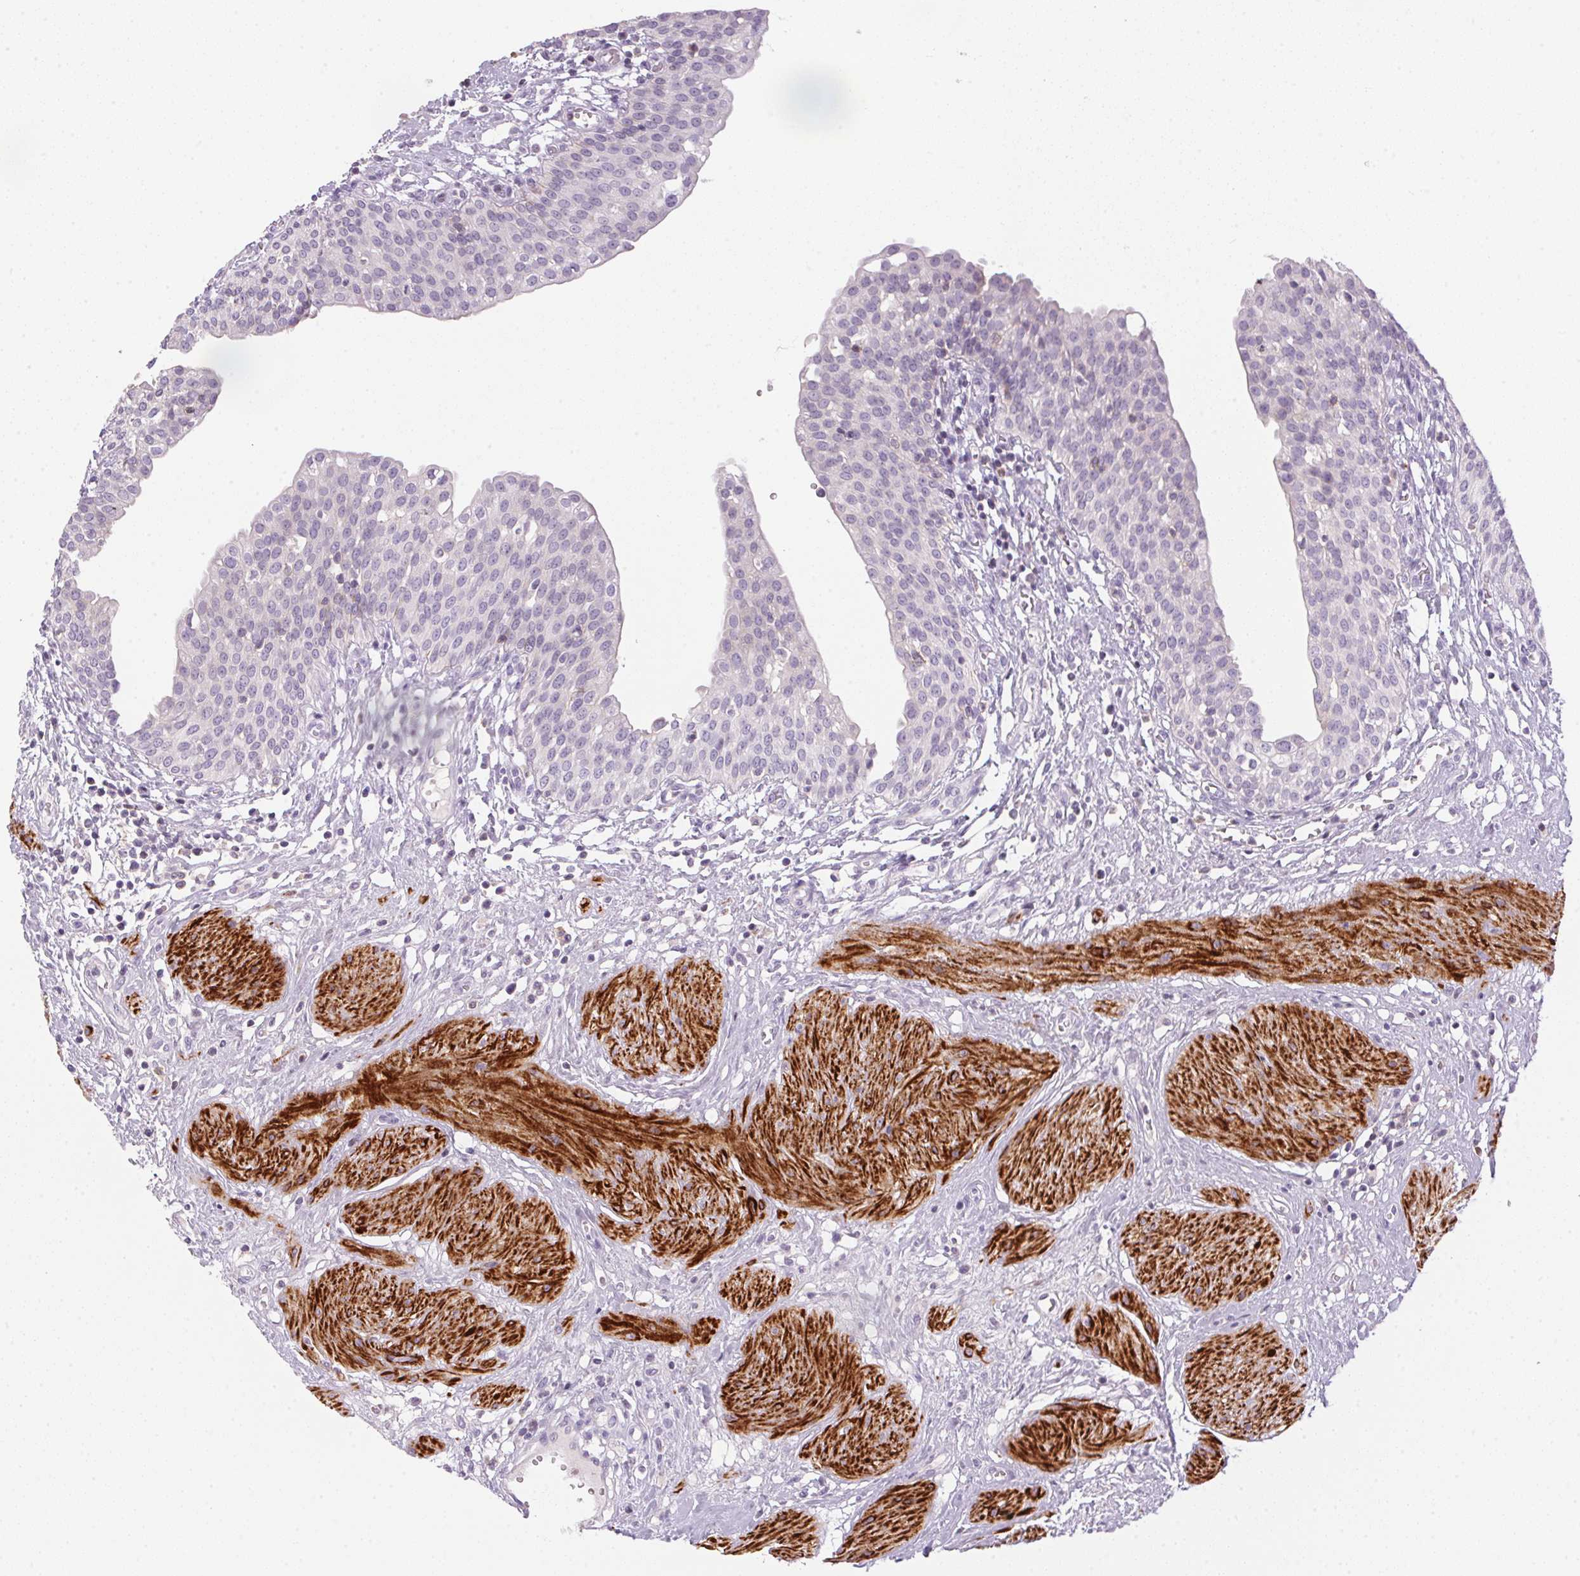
{"staining": {"intensity": "negative", "quantity": "none", "location": "none"}, "tissue": "urinary bladder", "cell_type": "Urothelial cells", "image_type": "normal", "snomed": [{"axis": "morphology", "description": "Normal tissue, NOS"}, {"axis": "topography", "description": "Urinary bladder"}], "caption": "The micrograph demonstrates no significant expression in urothelial cells of urinary bladder.", "gene": "ECPAS", "patient": {"sex": "male", "age": 55}}